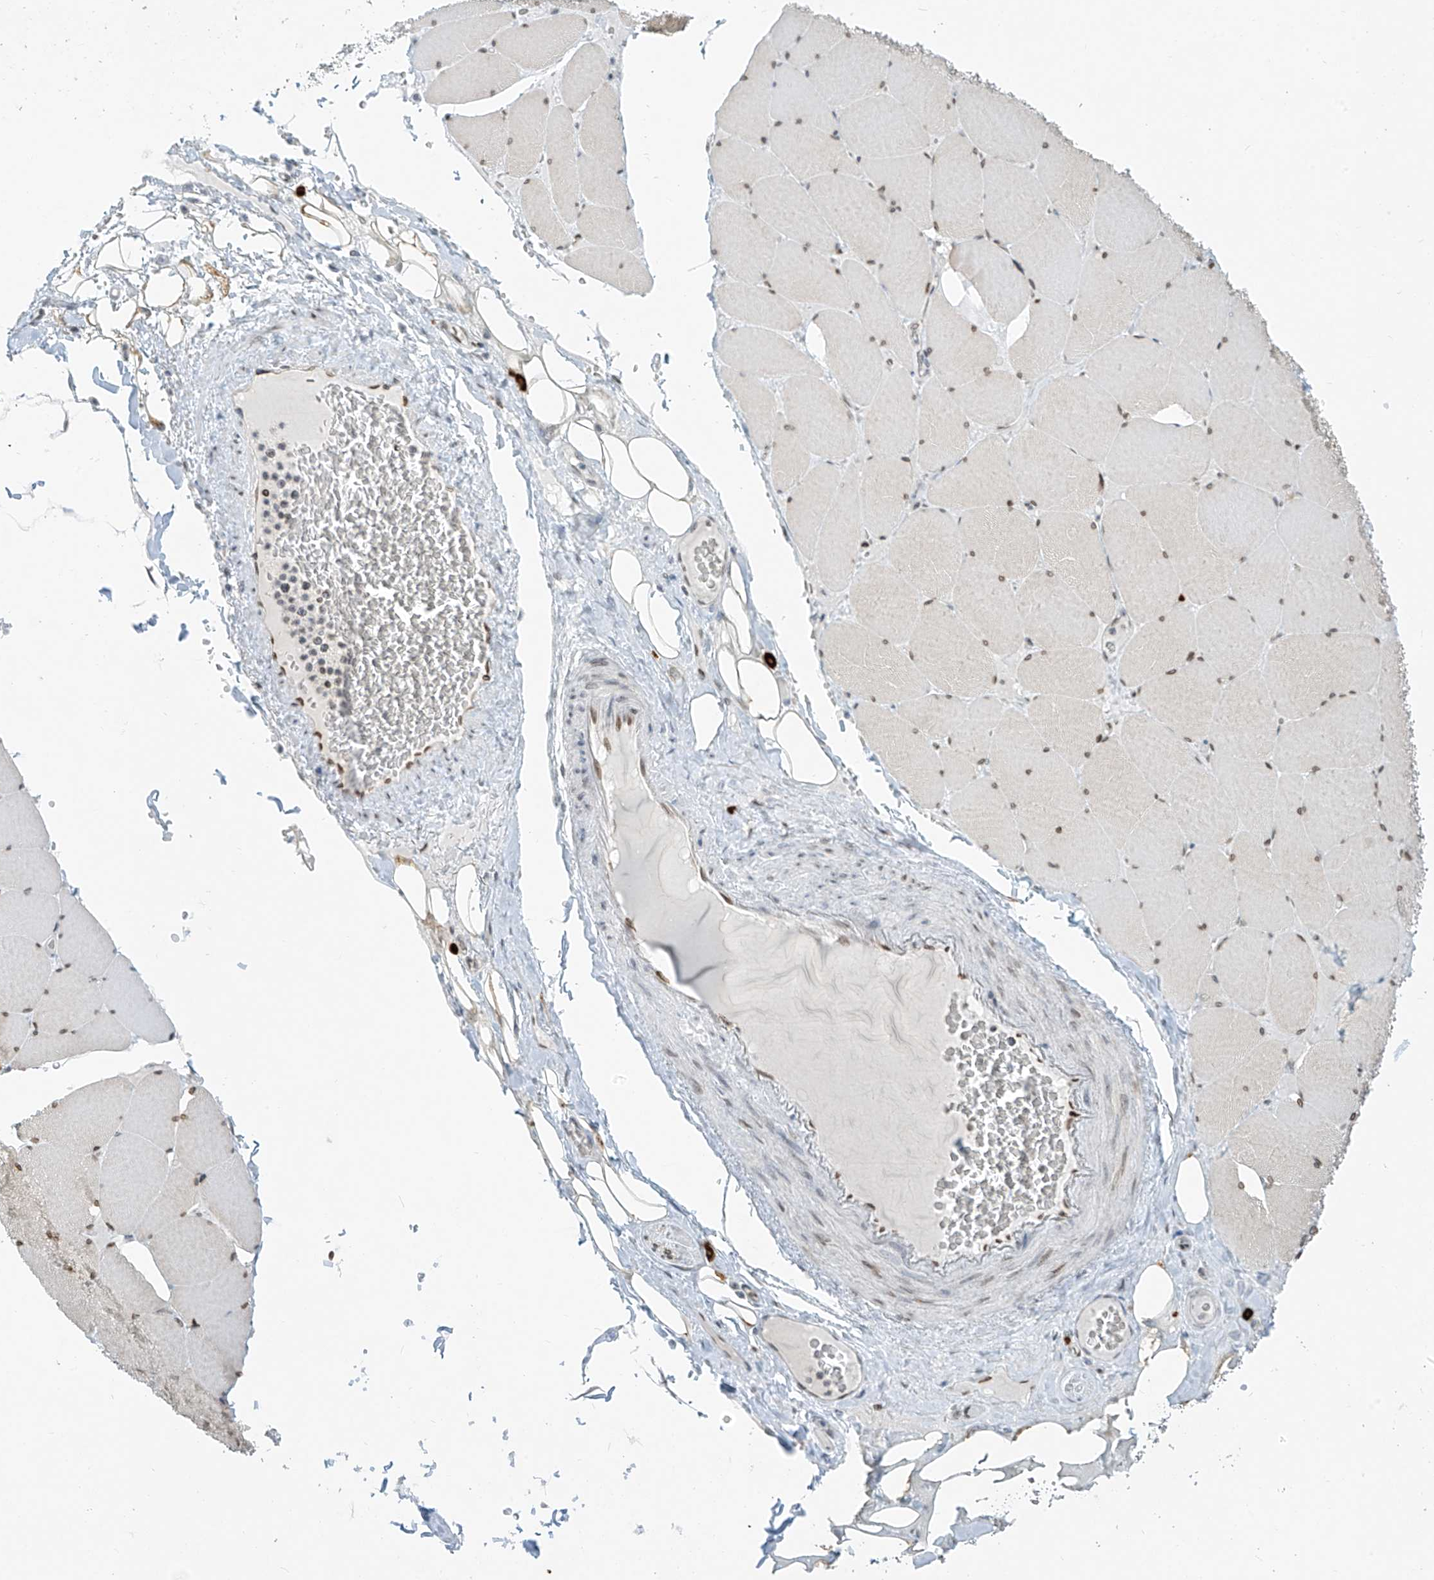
{"staining": {"intensity": "moderate", "quantity": "25%-75%", "location": "cytoplasmic/membranous,nuclear"}, "tissue": "skeletal muscle", "cell_type": "Myocytes", "image_type": "normal", "snomed": [{"axis": "morphology", "description": "Normal tissue, NOS"}, {"axis": "topography", "description": "Skeletal muscle"}, {"axis": "topography", "description": "Head-Neck"}], "caption": "The micrograph displays staining of benign skeletal muscle, revealing moderate cytoplasmic/membranous,nuclear protein positivity (brown color) within myocytes. The protein is shown in brown color, while the nuclei are stained blue.", "gene": "SAMD15", "patient": {"sex": "male", "age": 66}}